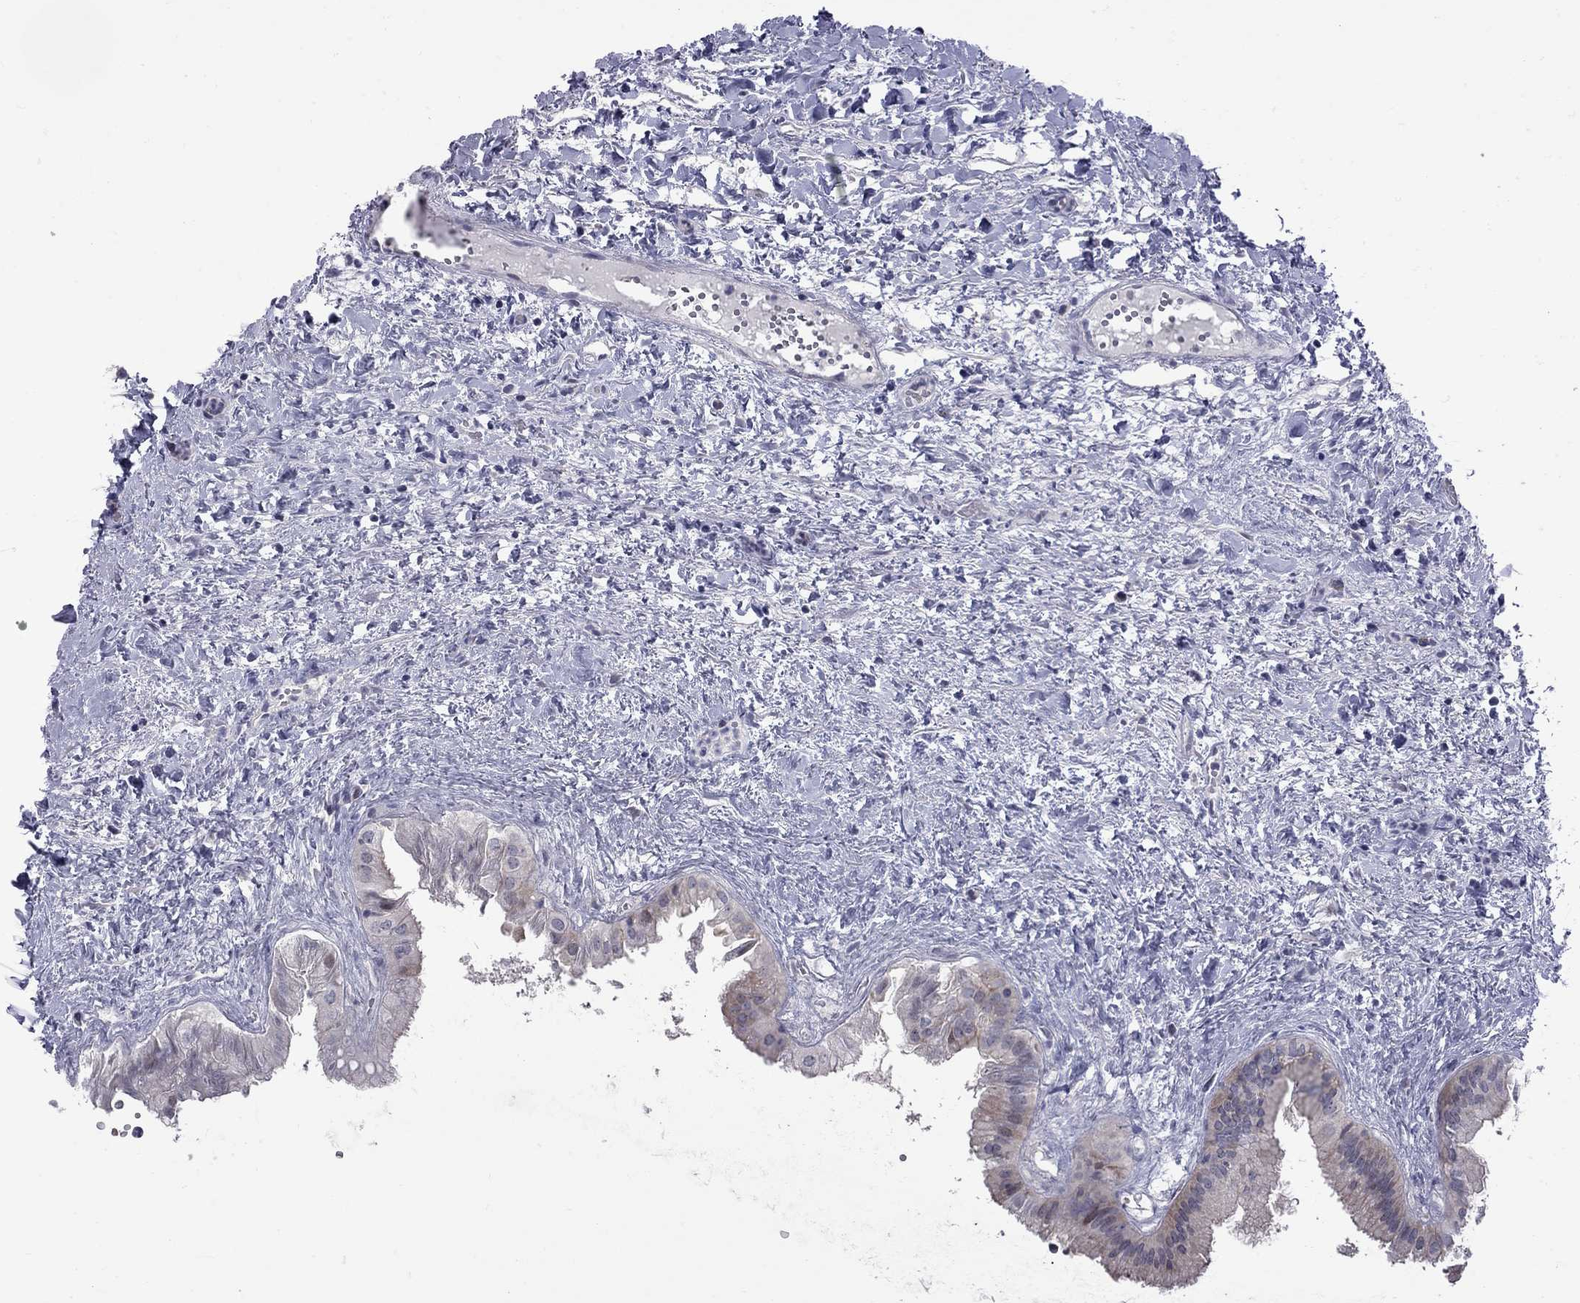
{"staining": {"intensity": "moderate", "quantity": "<25%", "location": "cytoplasmic/membranous,nuclear"}, "tissue": "gallbladder", "cell_type": "Glandular cells", "image_type": "normal", "snomed": [{"axis": "morphology", "description": "Normal tissue, NOS"}, {"axis": "topography", "description": "Gallbladder"}], "caption": "Glandular cells reveal low levels of moderate cytoplasmic/membranous,nuclear staining in approximately <25% of cells in benign gallbladder.", "gene": "NRARP", "patient": {"sex": "male", "age": 70}}